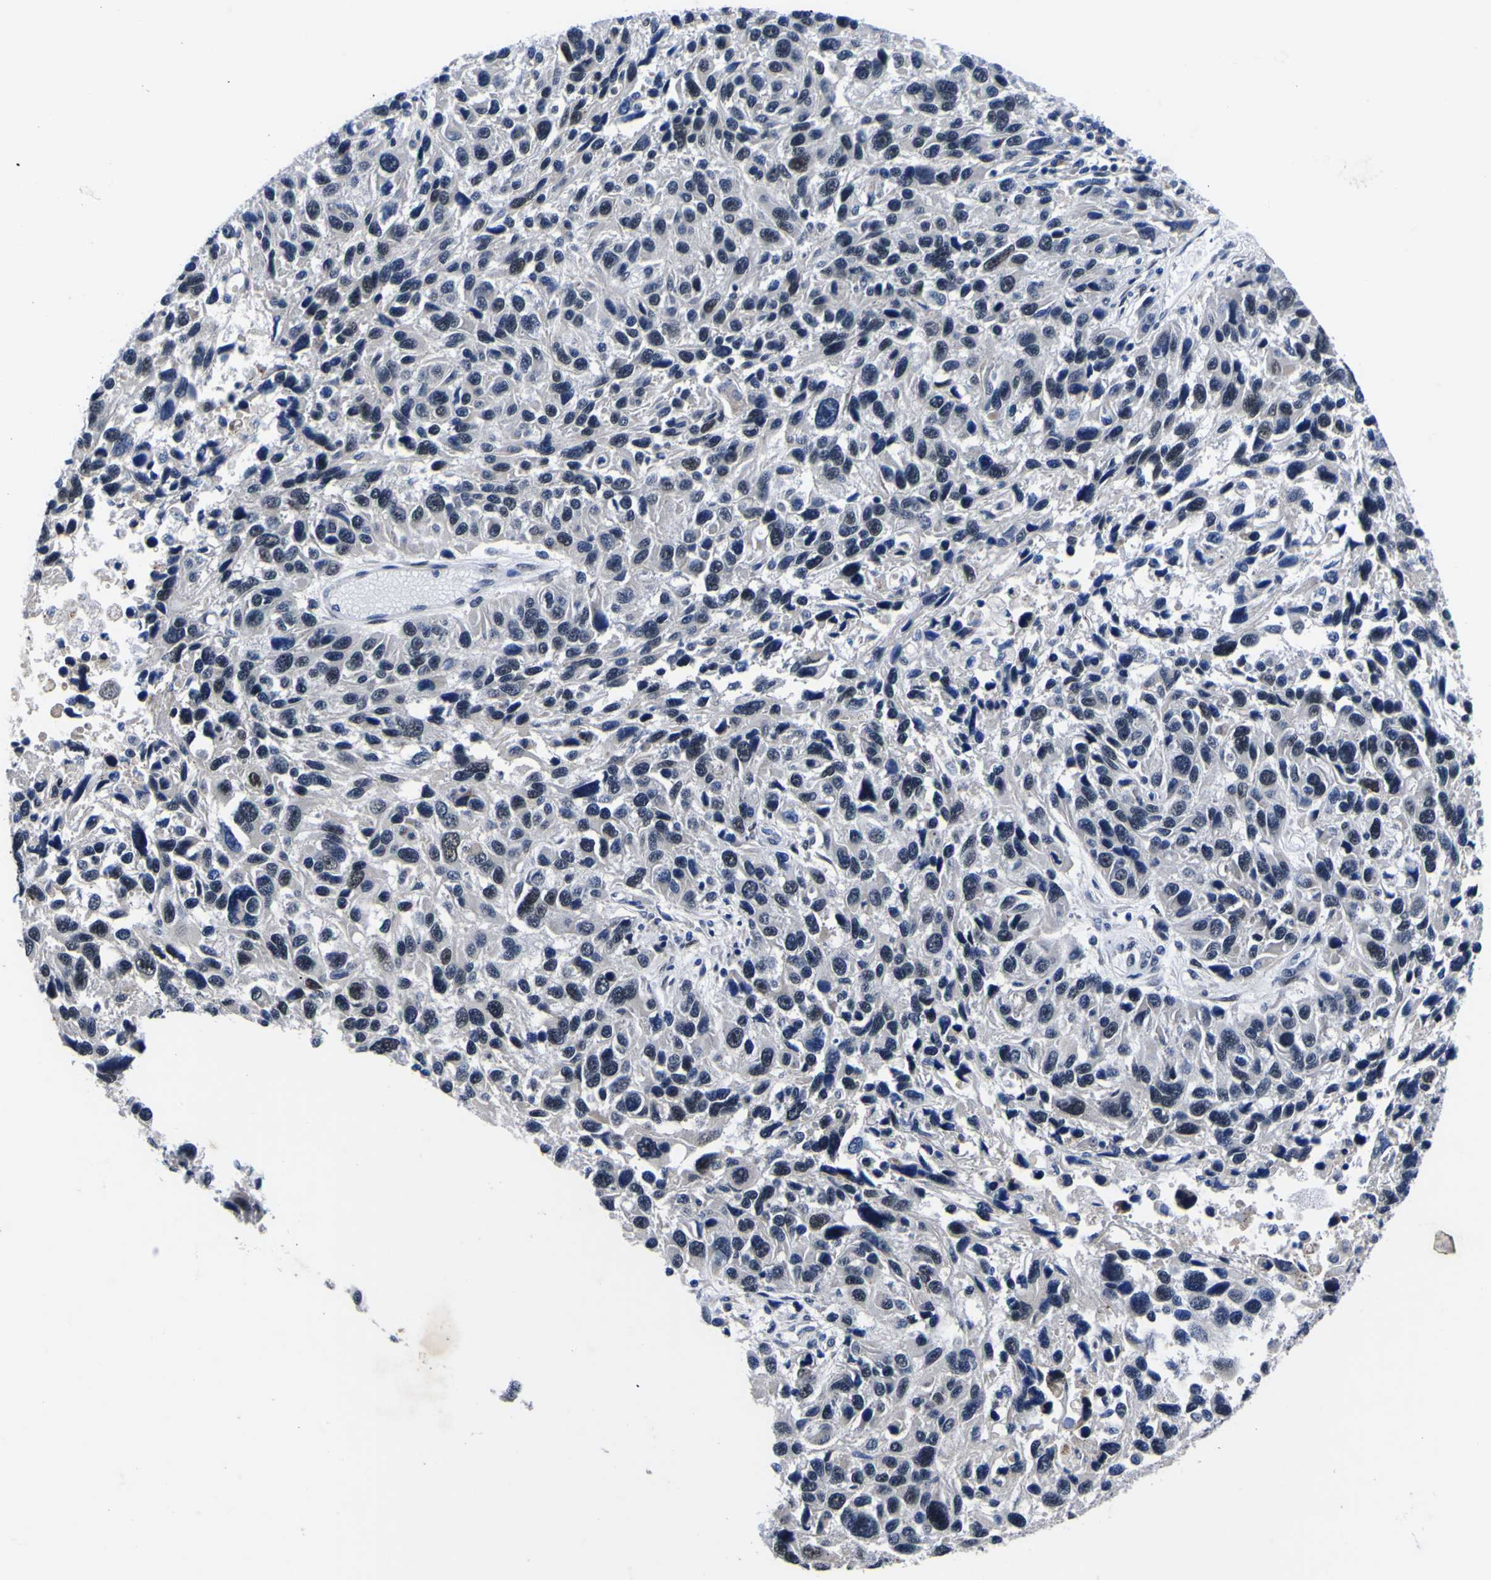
{"staining": {"intensity": "moderate", "quantity": "<25%", "location": "nuclear"}, "tissue": "melanoma", "cell_type": "Tumor cells", "image_type": "cancer", "snomed": [{"axis": "morphology", "description": "Malignant melanoma, NOS"}, {"axis": "topography", "description": "Skin"}], "caption": "High-power microscopy captured an immunohistochemistry (IHC) image of melanoma, revealing moderate nuclear positivity in about <25% of tumor cells.", "gene": "IGFLR1", "patient": {"sex": "male", "age": 53}}